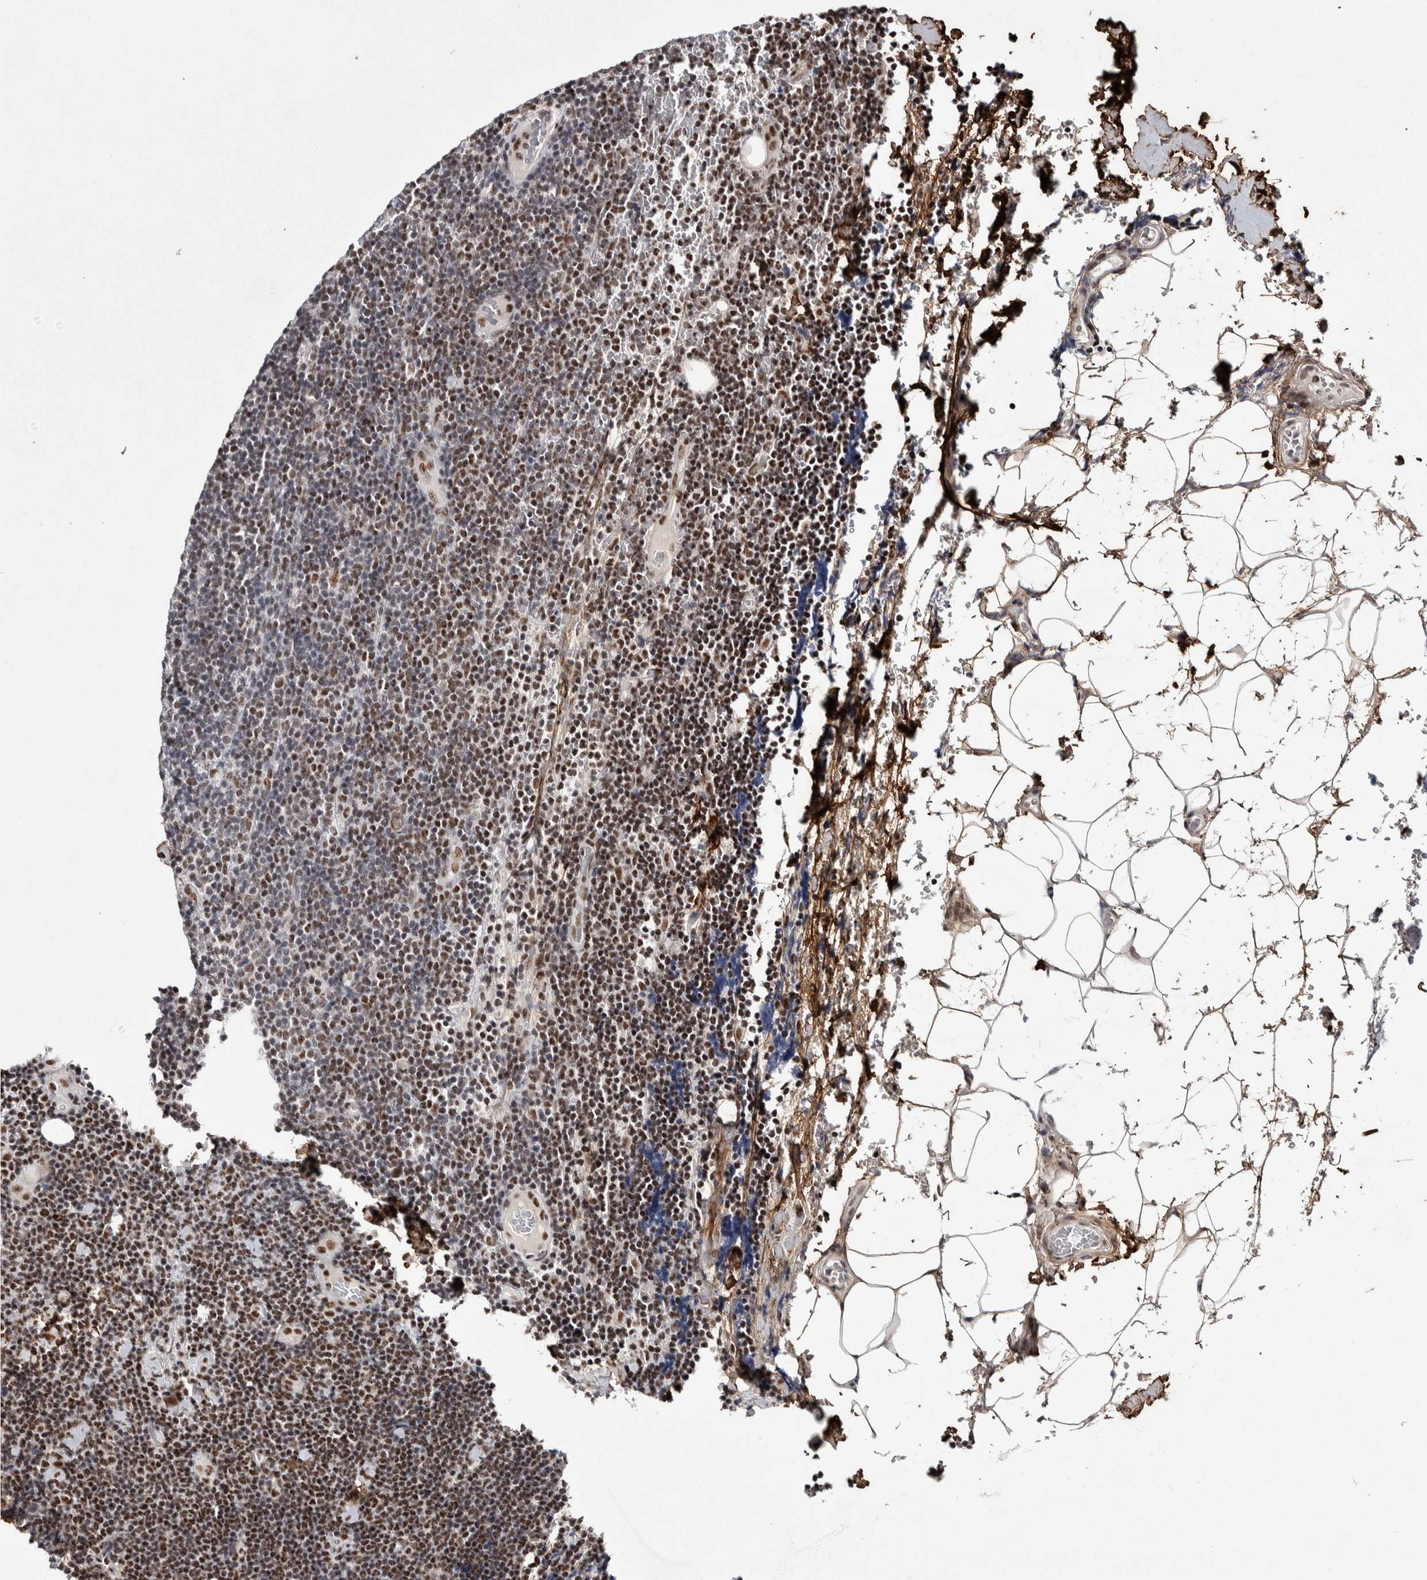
{"staining": {"intensity": "strong", "quantity": "<25%", "location": "nuclear"}, "tissue": "lymphoma", "cell_type": "Tumor cells", "image_type": "cancer", "snomed": [{"axis": "morphology", "description": "Malignant lymphoma, non-Hodgkin's type, Low grade"}, {"axis": "topography", "description": "Lymph node"}], "caption": "DAB (3,3'-diaminobenzidine) immunohistochemical staining of human malignant lymphoma, non-Hodgkin's type (low-grade) demonstrates strong nuclear protein positivity in about <25% of tumor cells.", "gene": "ASPN", "patient": {"sex": "male", "age": 66}}